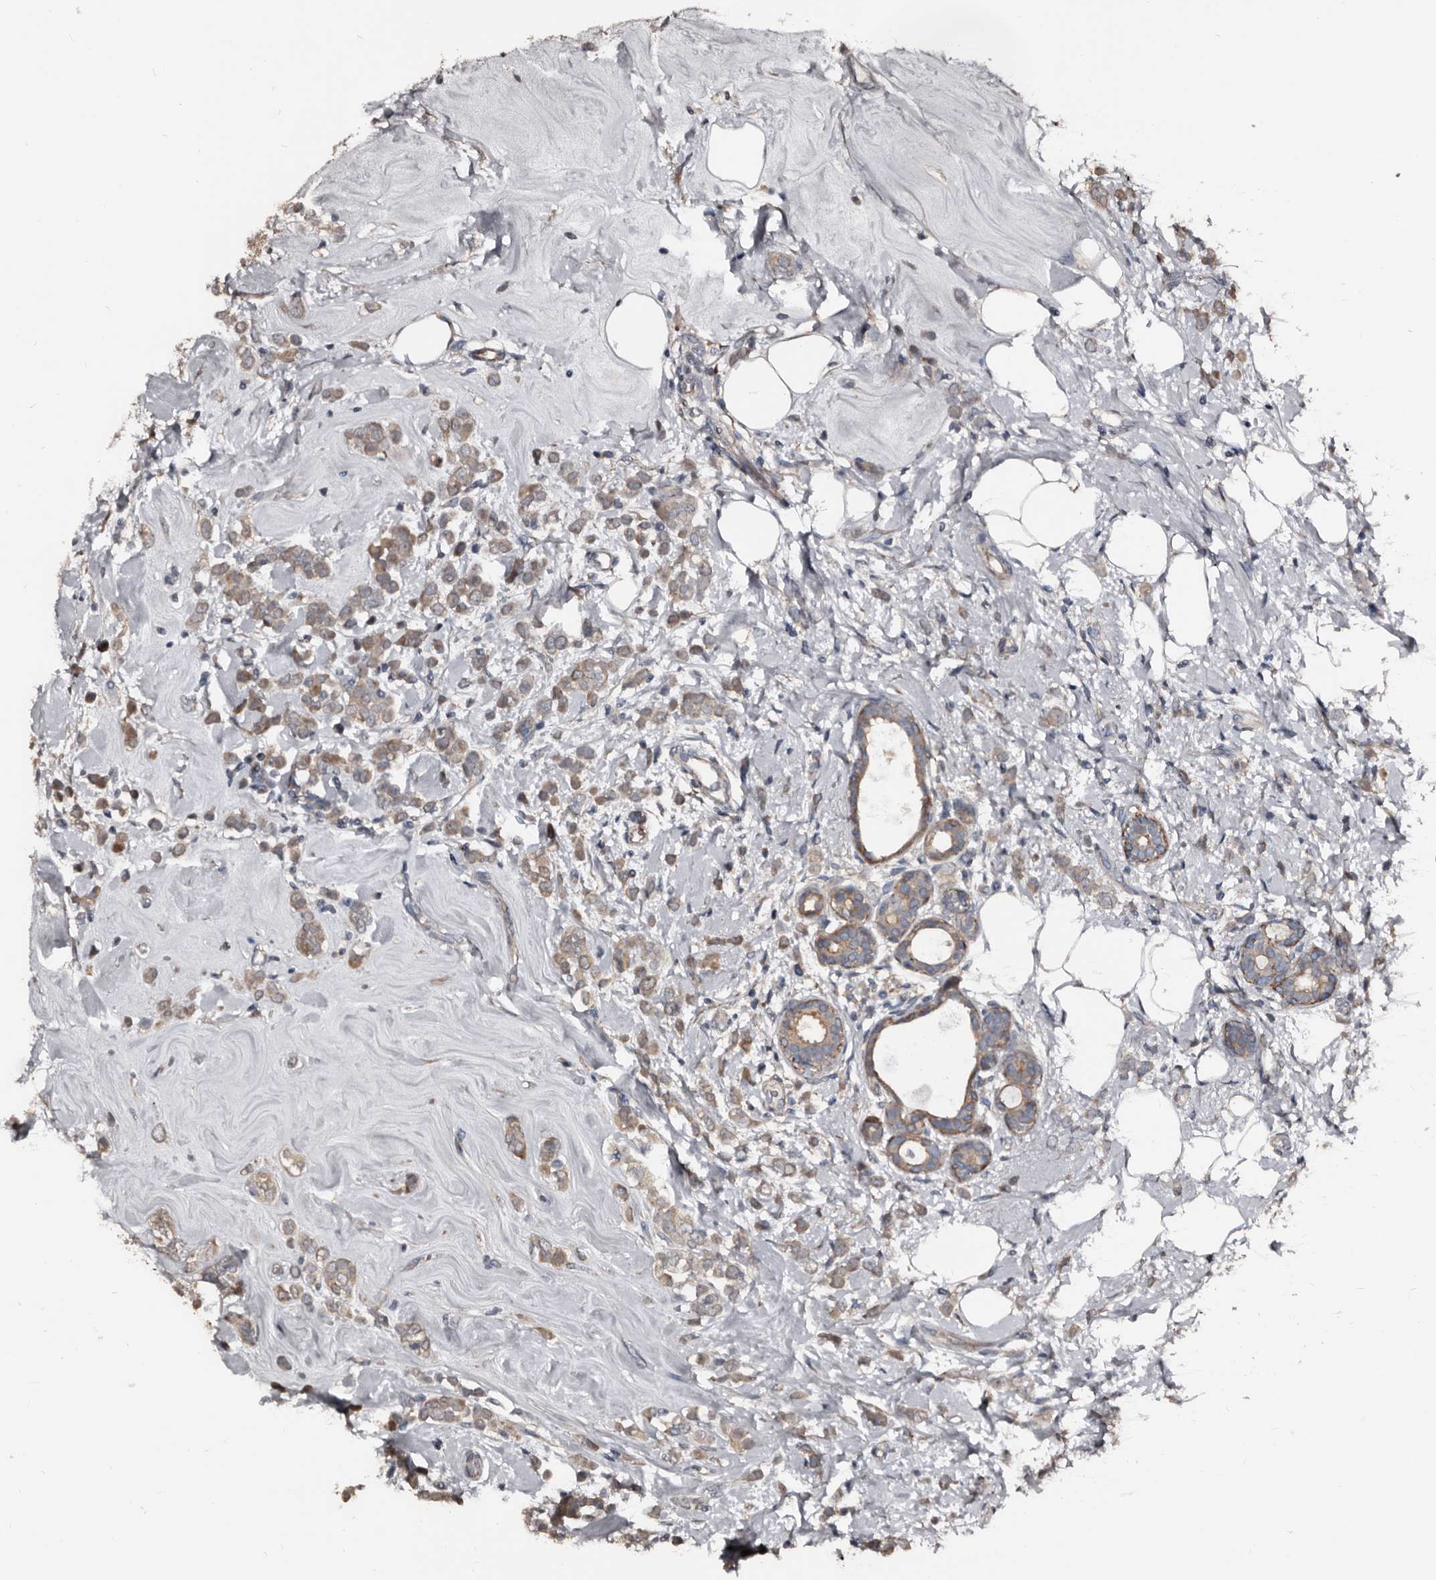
{"staining": {"intensity": "weak", "quantity": "25%-75%", "location": "cytoplasmic/membranous"}, "tissue": "breast cancer", "cell_type": "Tumor cells", "image_type": "cancer", "snomed": [{"axis": "morphology", "description": "Lobular carcinoma"}, {"axis": "topography", "description": "Breast"}], "caption": "Protein staining displays weak cytoplasmic/membranous staining in about 25%-75% of tumor cells in breast cancer.", "gene": "DHPS", "patient": {"sex": "female", "age": 47}}